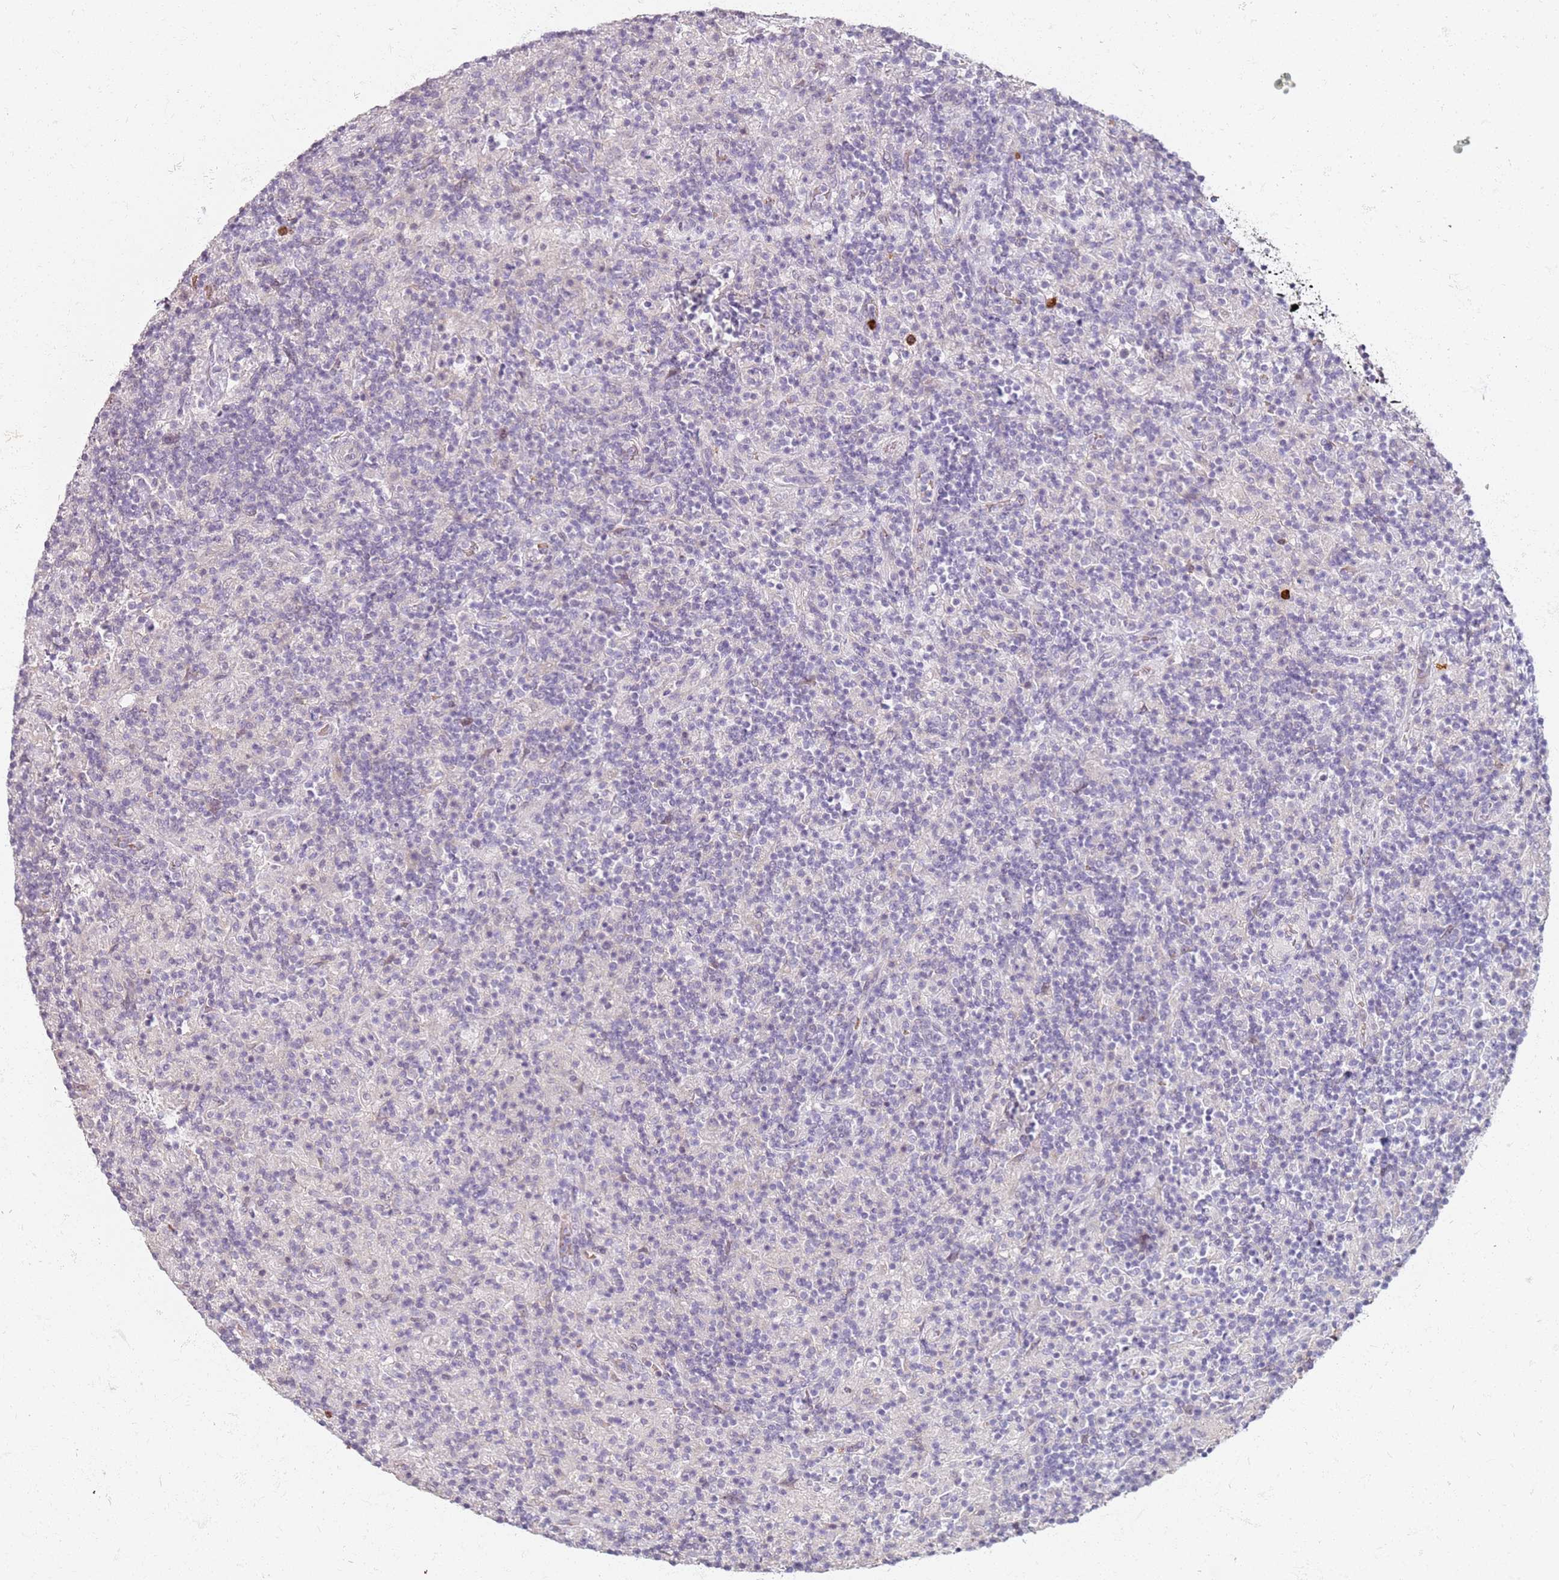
{"staining": {"intensity": "negative", "quantity": "none", "location": "none"}, "tissue": "lymphoma", "cell_type": "Tumor cells", "image_type": "cancer", "snomed": [{"axis": "morphology", "description": "Hodgkin's disease, NOS"}, {"axis": "topography", "description": "Lymph node"}], "caption": "This is a image of immunohistochemistry staining of Hodgkin's disease, which shows no positivity in tumor cells.", "gene": "CD40LG", "patient": {"sex": "male", "age": 70}}